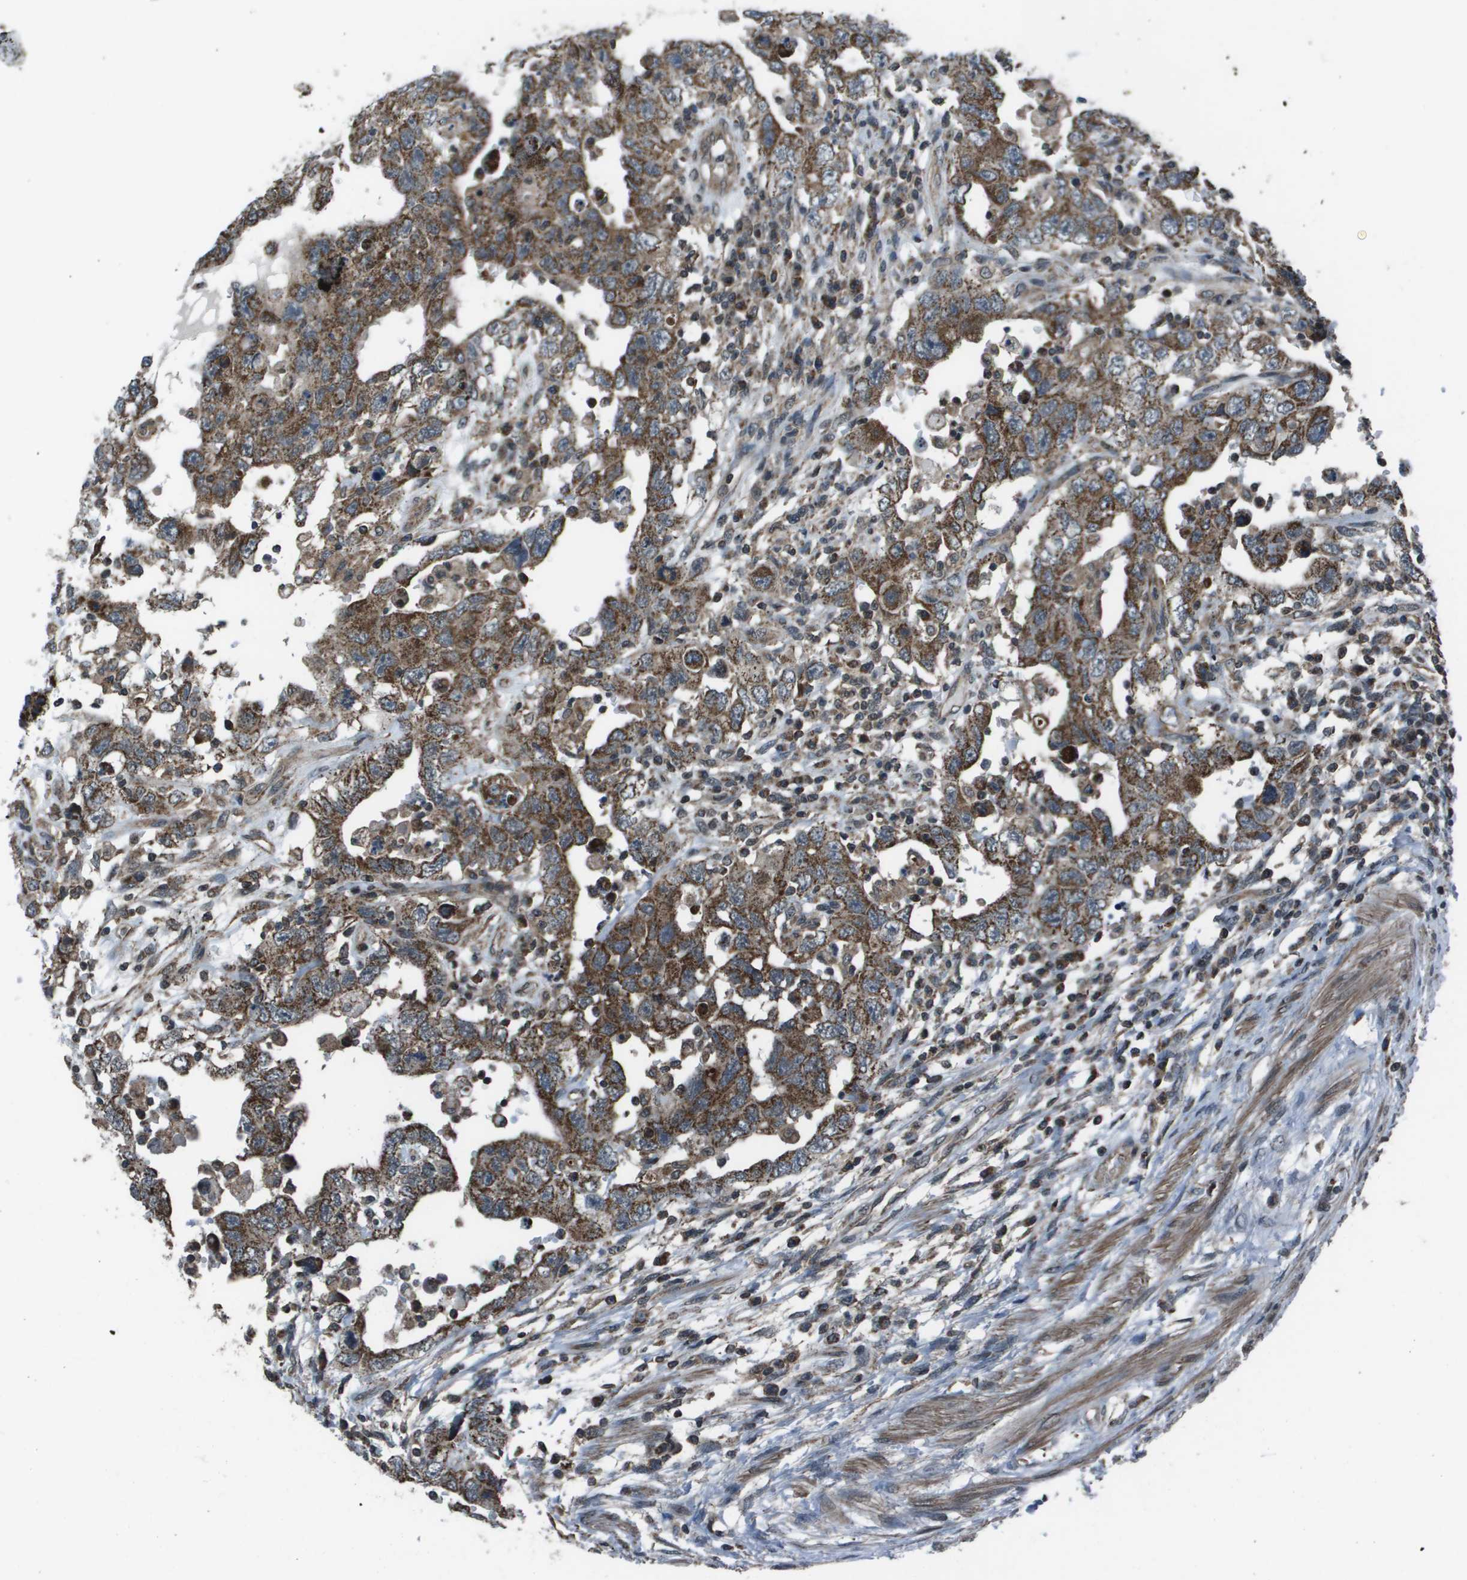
{"staining": {"intensity": "strong", "quantity": ">75%", "location": "cytoplasmic/membranous"}, "tissue": "testis cancer", "cell_type": "Tumor cells", "image_type": "cancer", "snomed": [{"axis": "morphology", "description": "Carcinoma, Embryonal, NOS"}, {"axis": "topography", "description": "Testis"}], "caption": "Immunohistochemistry (IHC) histopathology image of neoplastic tissue: testis cancer stained using IHC displays high levels of strong protein expression localized specifically in the cytoplasmic/membranous of tumor cells, appearing as a cytoplasmic/membranous brown color.", "gene": "PPFIA1", "patient": {"sex": "male", "age": 26}}